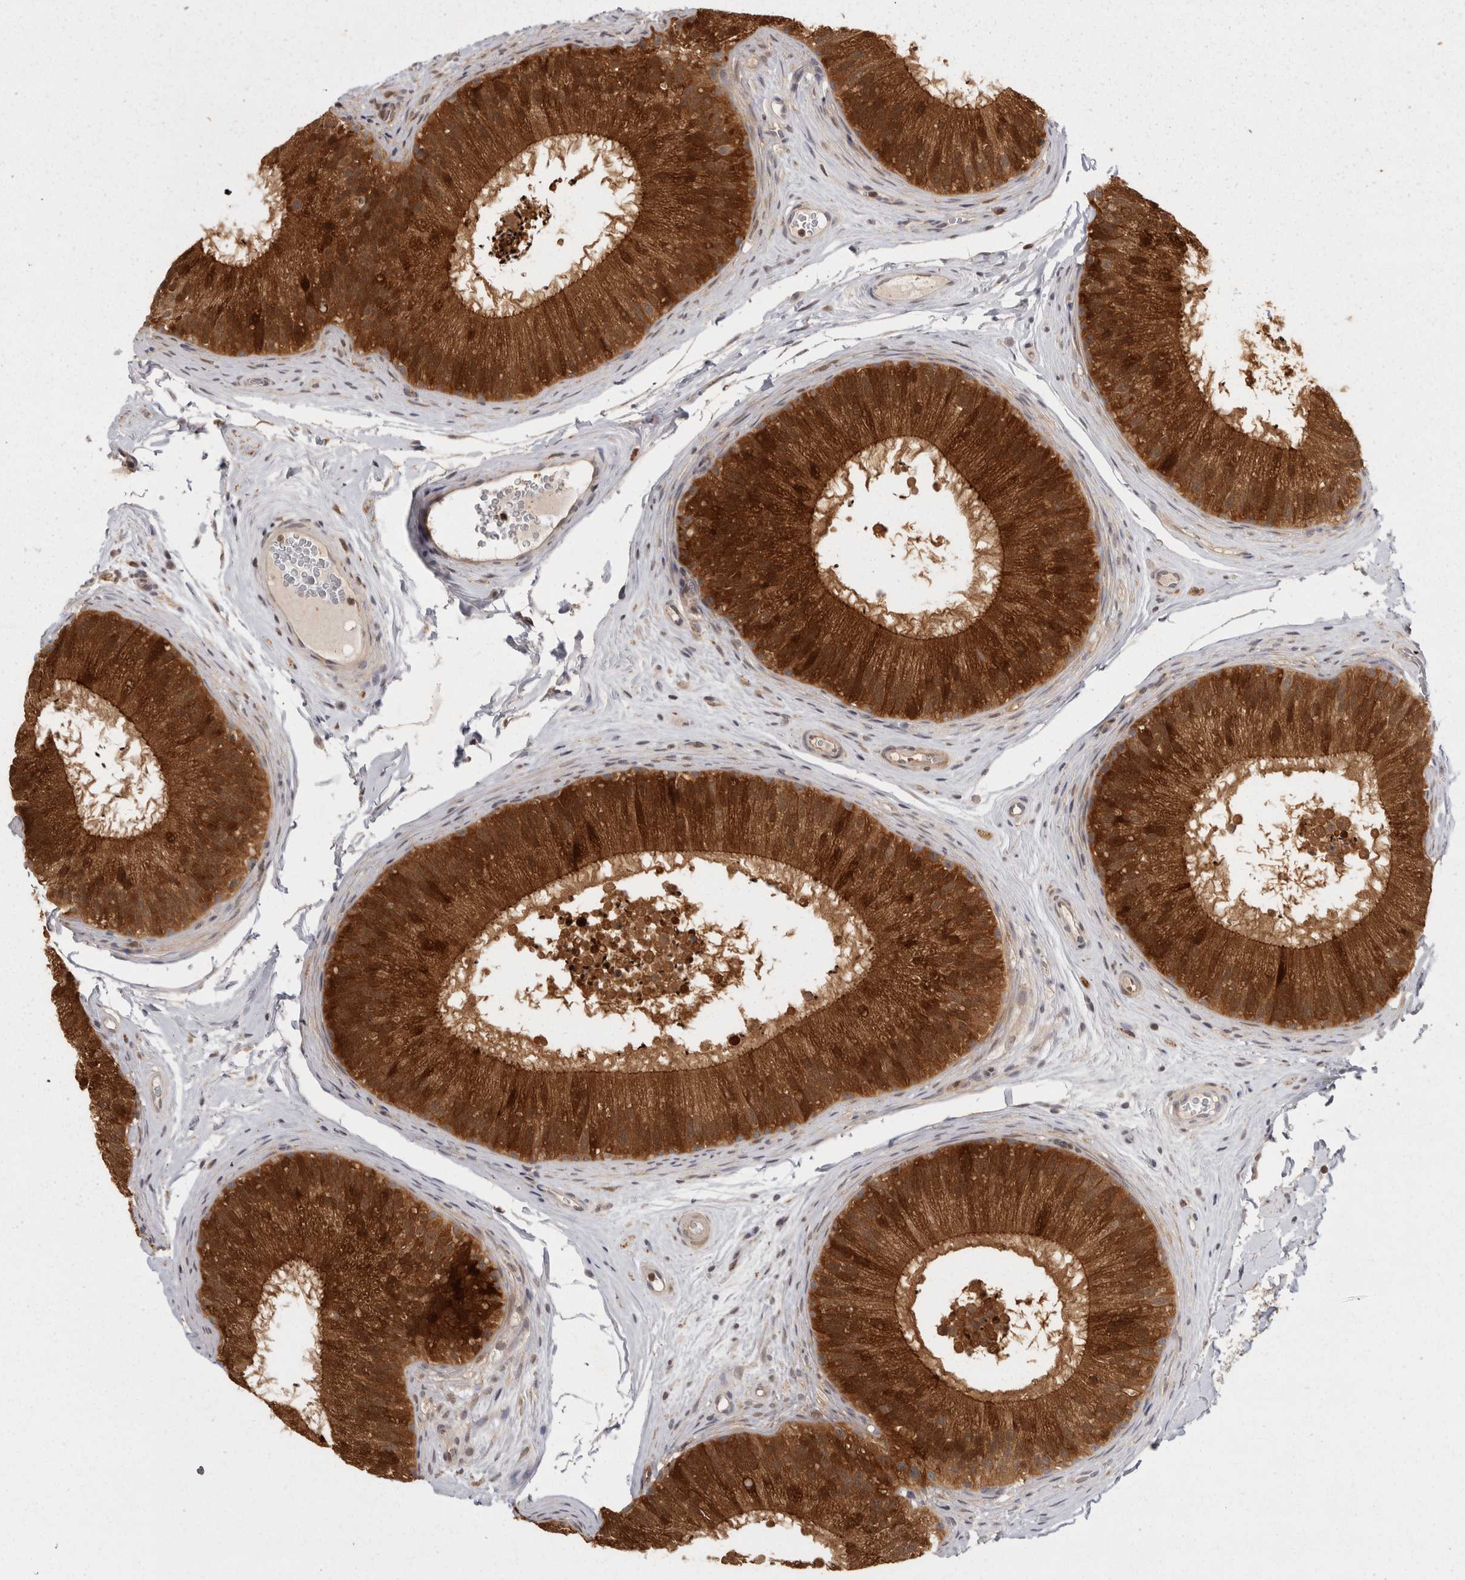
{"staining": {"intensity": "strong", "quantity": ">75%", "location": "cytoplasmic/membranous"}, "tissue": "epididymis", "cell_type": "Glandular cells", "image_type": "normal", "snomed": [{"axis": "morphology", "description": "Normal tissue, NOS"}, {"axis": "topography", "description": "Epididymis"}], "caption": "High-power microscopy captured an immunohistochemistry image of normal epididymis, revealing strong cytoplasmic/membranous positivity in about >75% of glandular cells.", "gene": "ACAT2", "patient": {"sex": "male", "age": 45}}